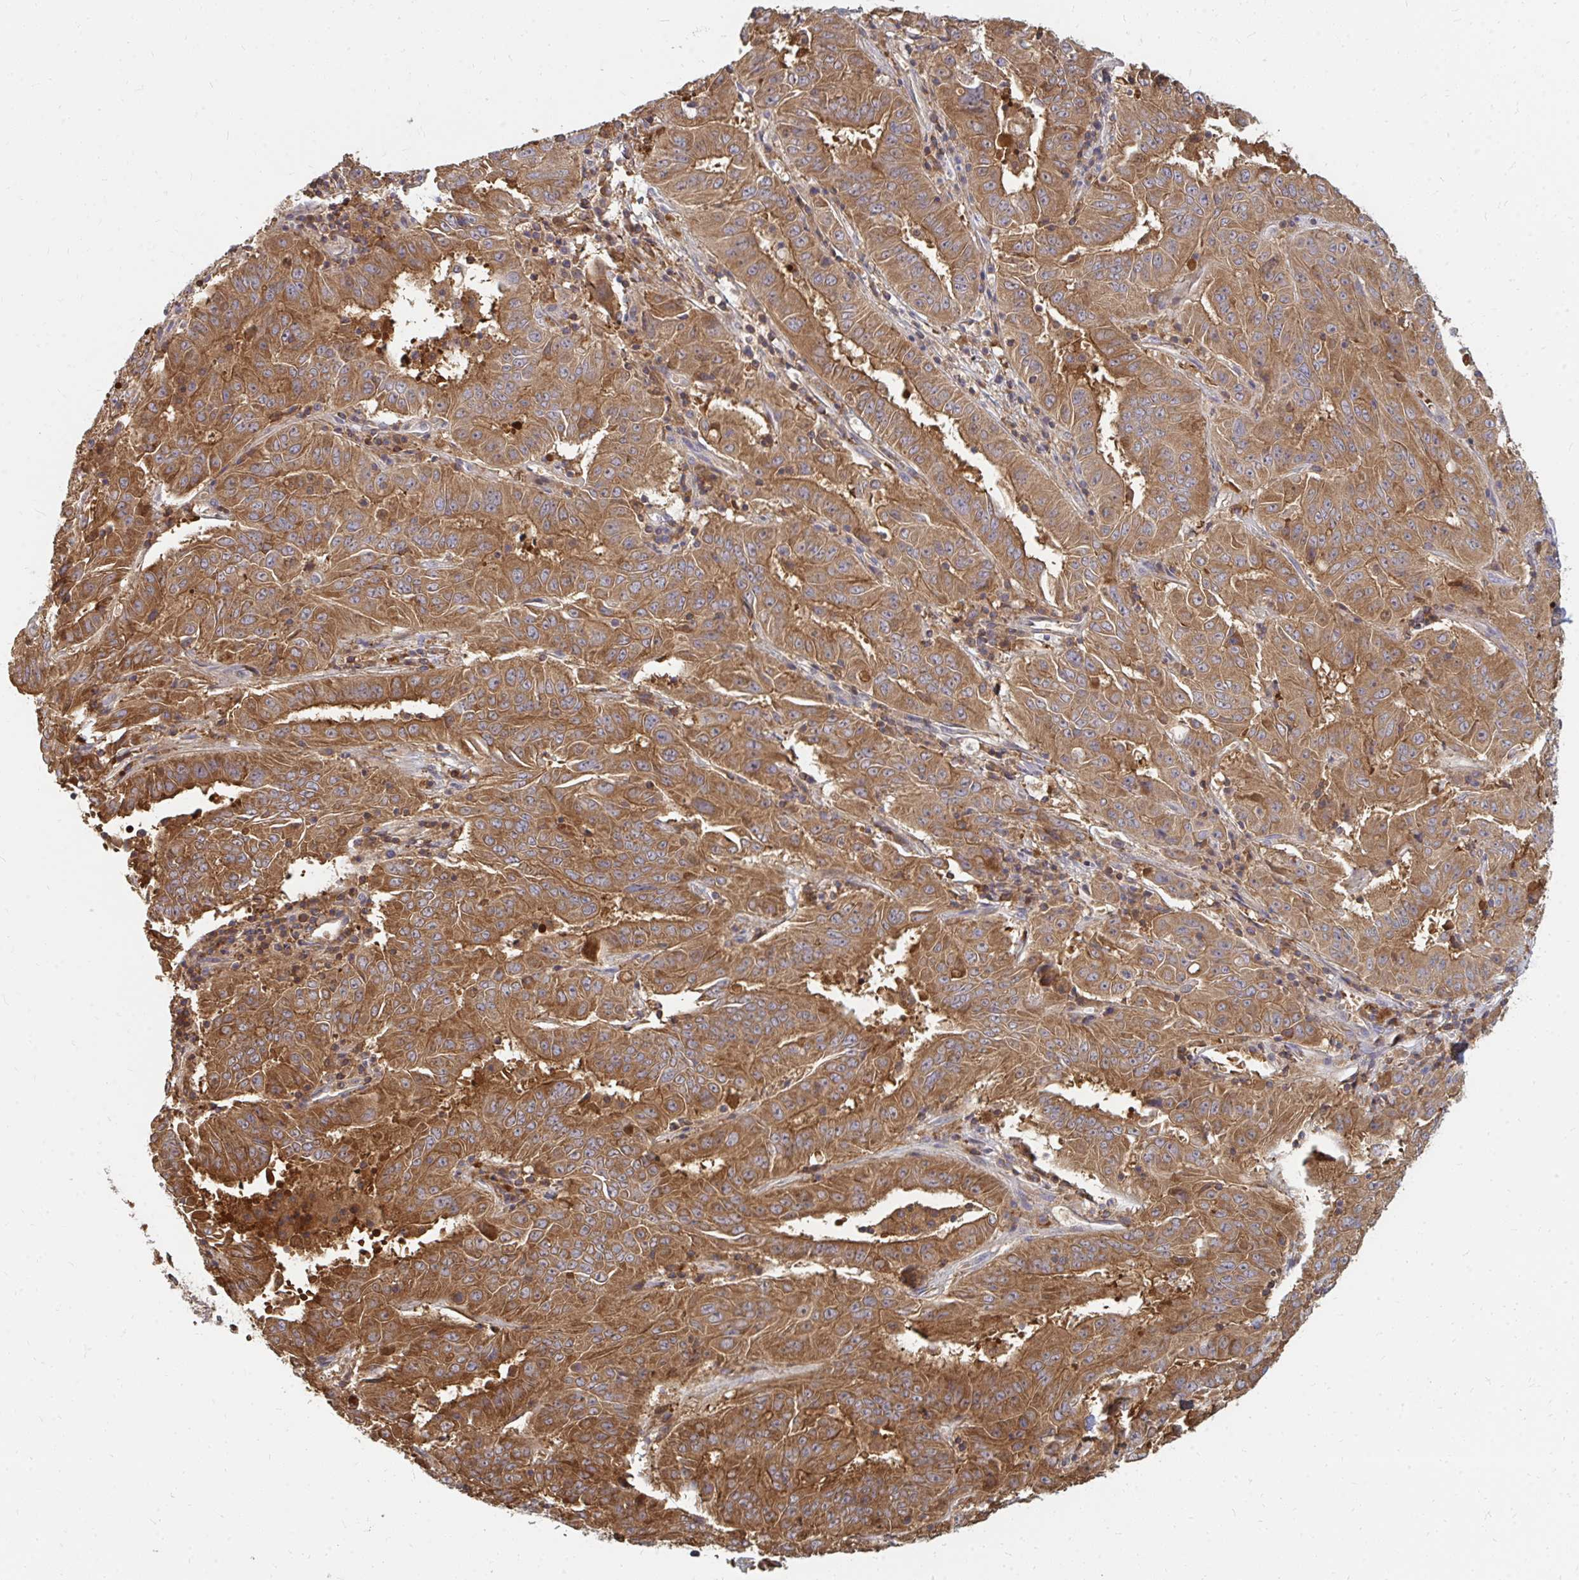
{"staining": {"intensity": "moderate", "quantity": ">75%", "location": "cytoplasmic/membranous"}, "tissue": "pancreatic cancer", "cell_type": "Tumor cells", "image_type": "cancer", "snomed": [{"axis": "morphology", "description": "Adenocarcinoma, NOS"}, {"axis": "topography", "description": "Pancreas"}], "caption": "DAB immunohistochemical staining of pancreatic cancer (adenocarcinoma) shows moderate cytoplasmic/membranous protein expression in about >75% of tumor cells.", "gene": "ZNF285", "patient": {"sex": "male", "age": 63}}